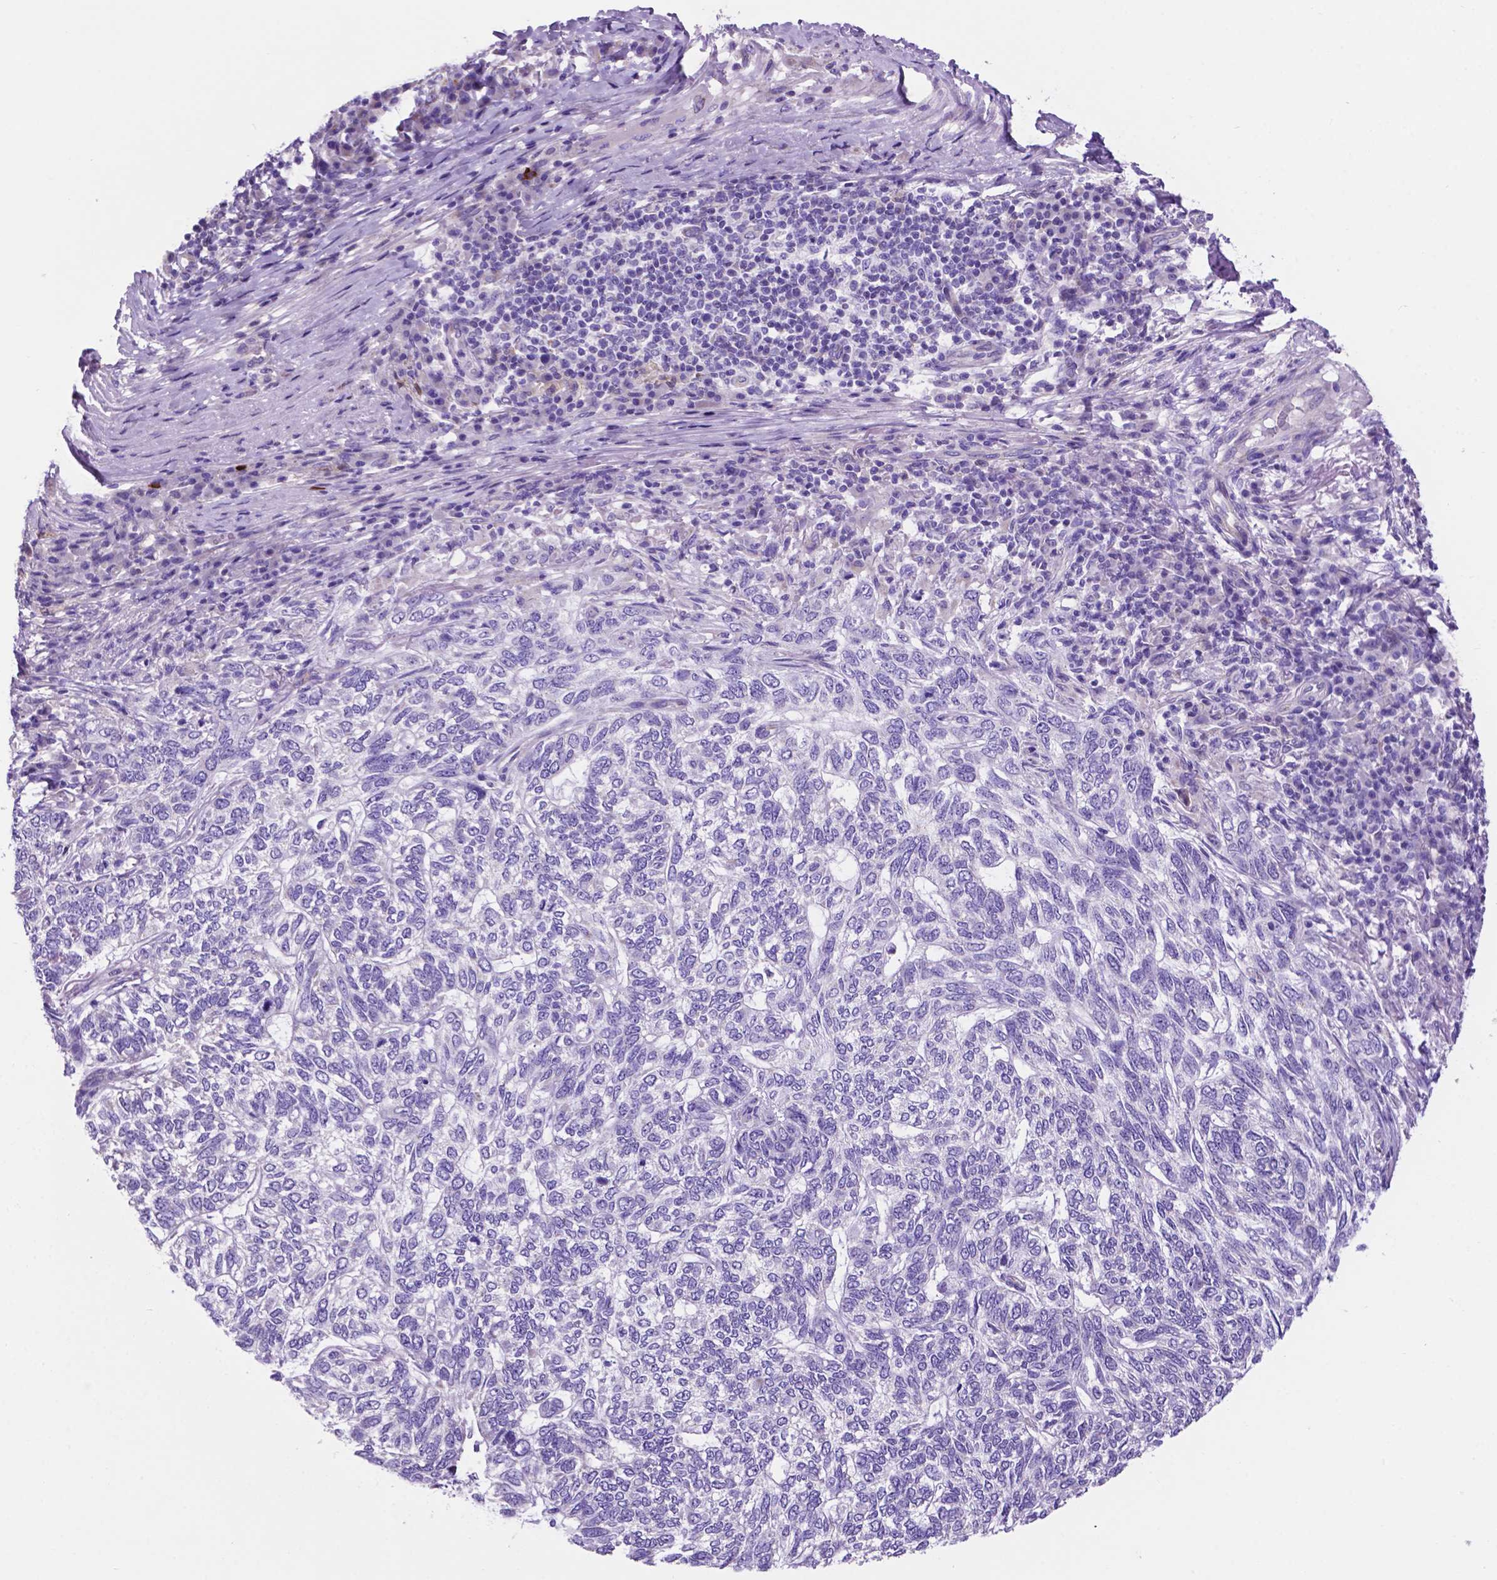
{"staining": {"intensity": "negative", "quantity": "none", "location": "none"}, "tissue": "skin cancer", "cell_type": "Tumor cells", "image_type": "cancer", "snomed": [{"axis": "morphology", "description": "Basal cell carcinoma"}, {"axis": "topography", "description": "Skin"}], "caption": "Histopathology image shows no protein staining in tumor cells of skin cancer (basal cell carcinoma) tissue. (IHC, brightfield microscopy, high magnification).", "gene": "TMEM121B", "patient": {"sex": "female", "age": 65}}